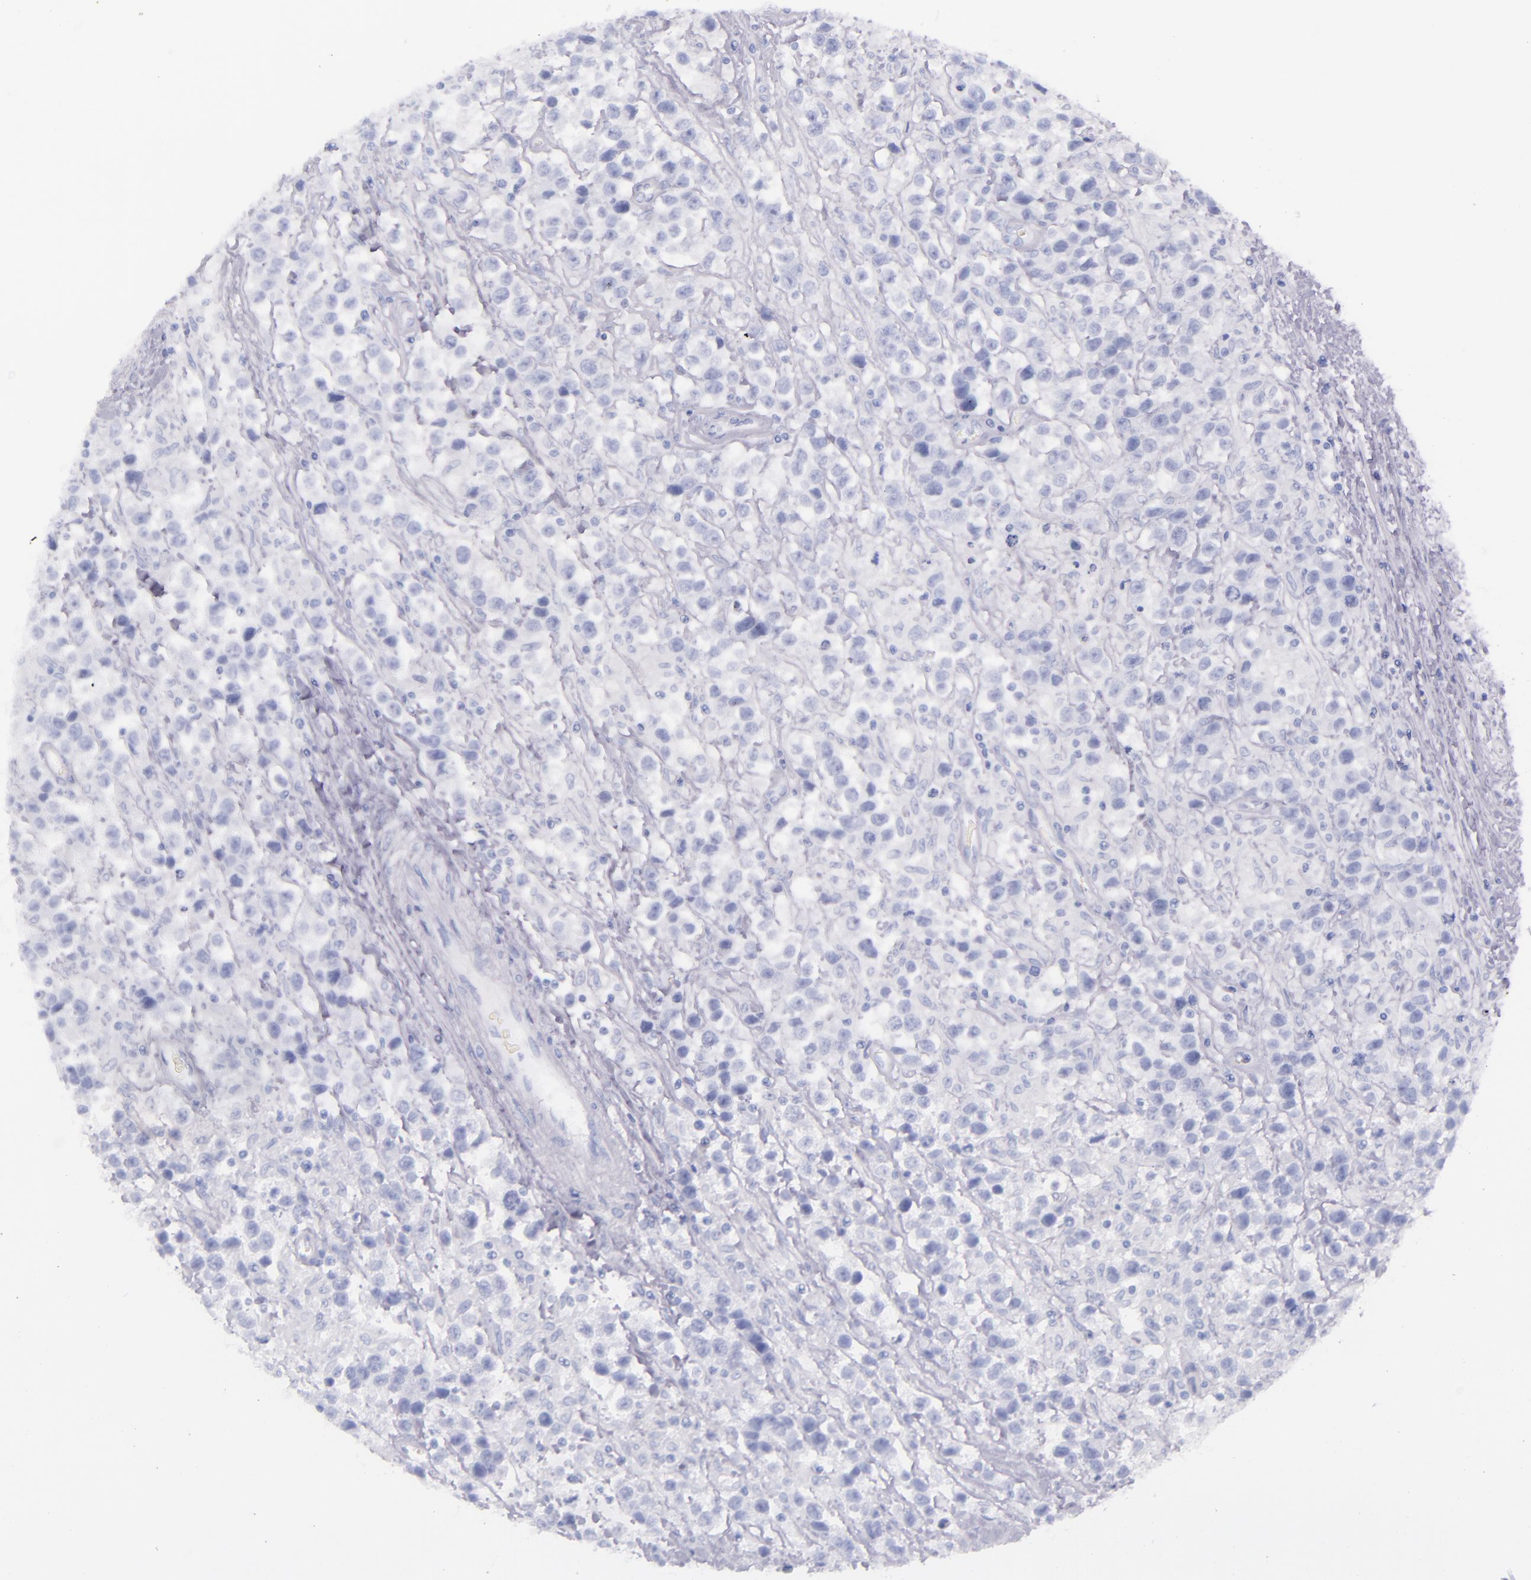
{"staining": {"intensity": "negative", "quantity": "none", "location": "none"}, "tissue": "testis cancer", "cell_type": "Tumor cells", "image_type": "cancer", "snomed": [{"axis": "morphology", "description": "Seminoma, NOS"}, {"axis": "topography", "description": "Testis"}], "caption": "The micrograph reveals no significant staining in tumor cells of testis cancer. Brightfield microscopy of immunohistochemistry stained with DAB (brown) and hematoxylin (blue), captured at high magnification.", "gene": "SFTPB", "patient": {"sex": "male", "age": 43}}